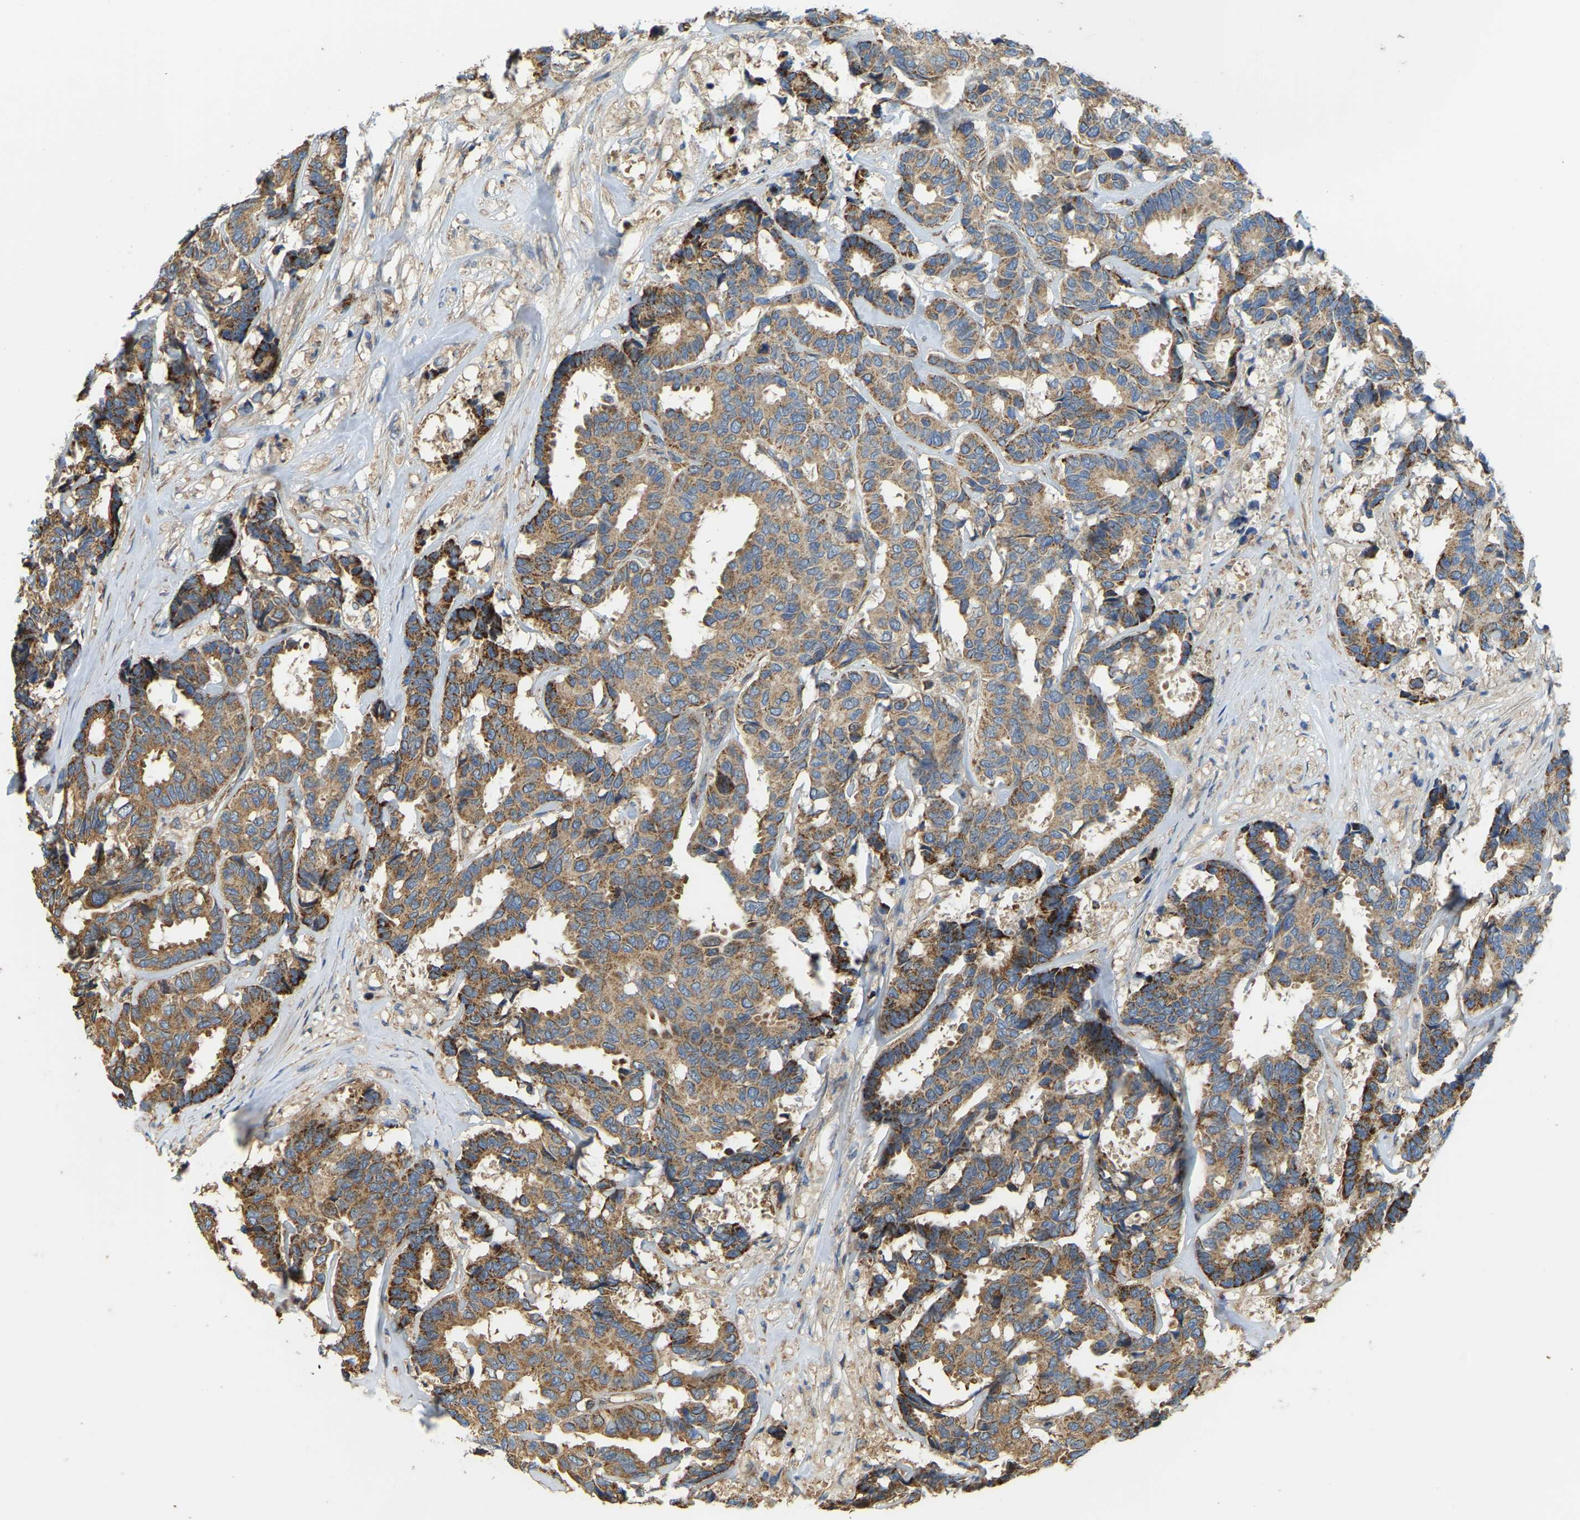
{"staining": {"intensity": "moderate", "quantity": ">75%", "location": "cytoplasmic/membranous"}, "tissue": "breast cancer", "cell_type": "Tumor cells", "image_type": "cancer", "snomed": [{"axis": "morphology", "description": "Duct carcinoma"}, {"axis": "topography", "description": "Breast"}], "caption": "Infiltrating ductal carcinoma (breast) stained with a brown dye displays moderate cytoplasmic/membranous positive positivity in about >75% of tumor cells.", "gene": "PSMD7", "patient": {"sex": "female", "age": 87}}